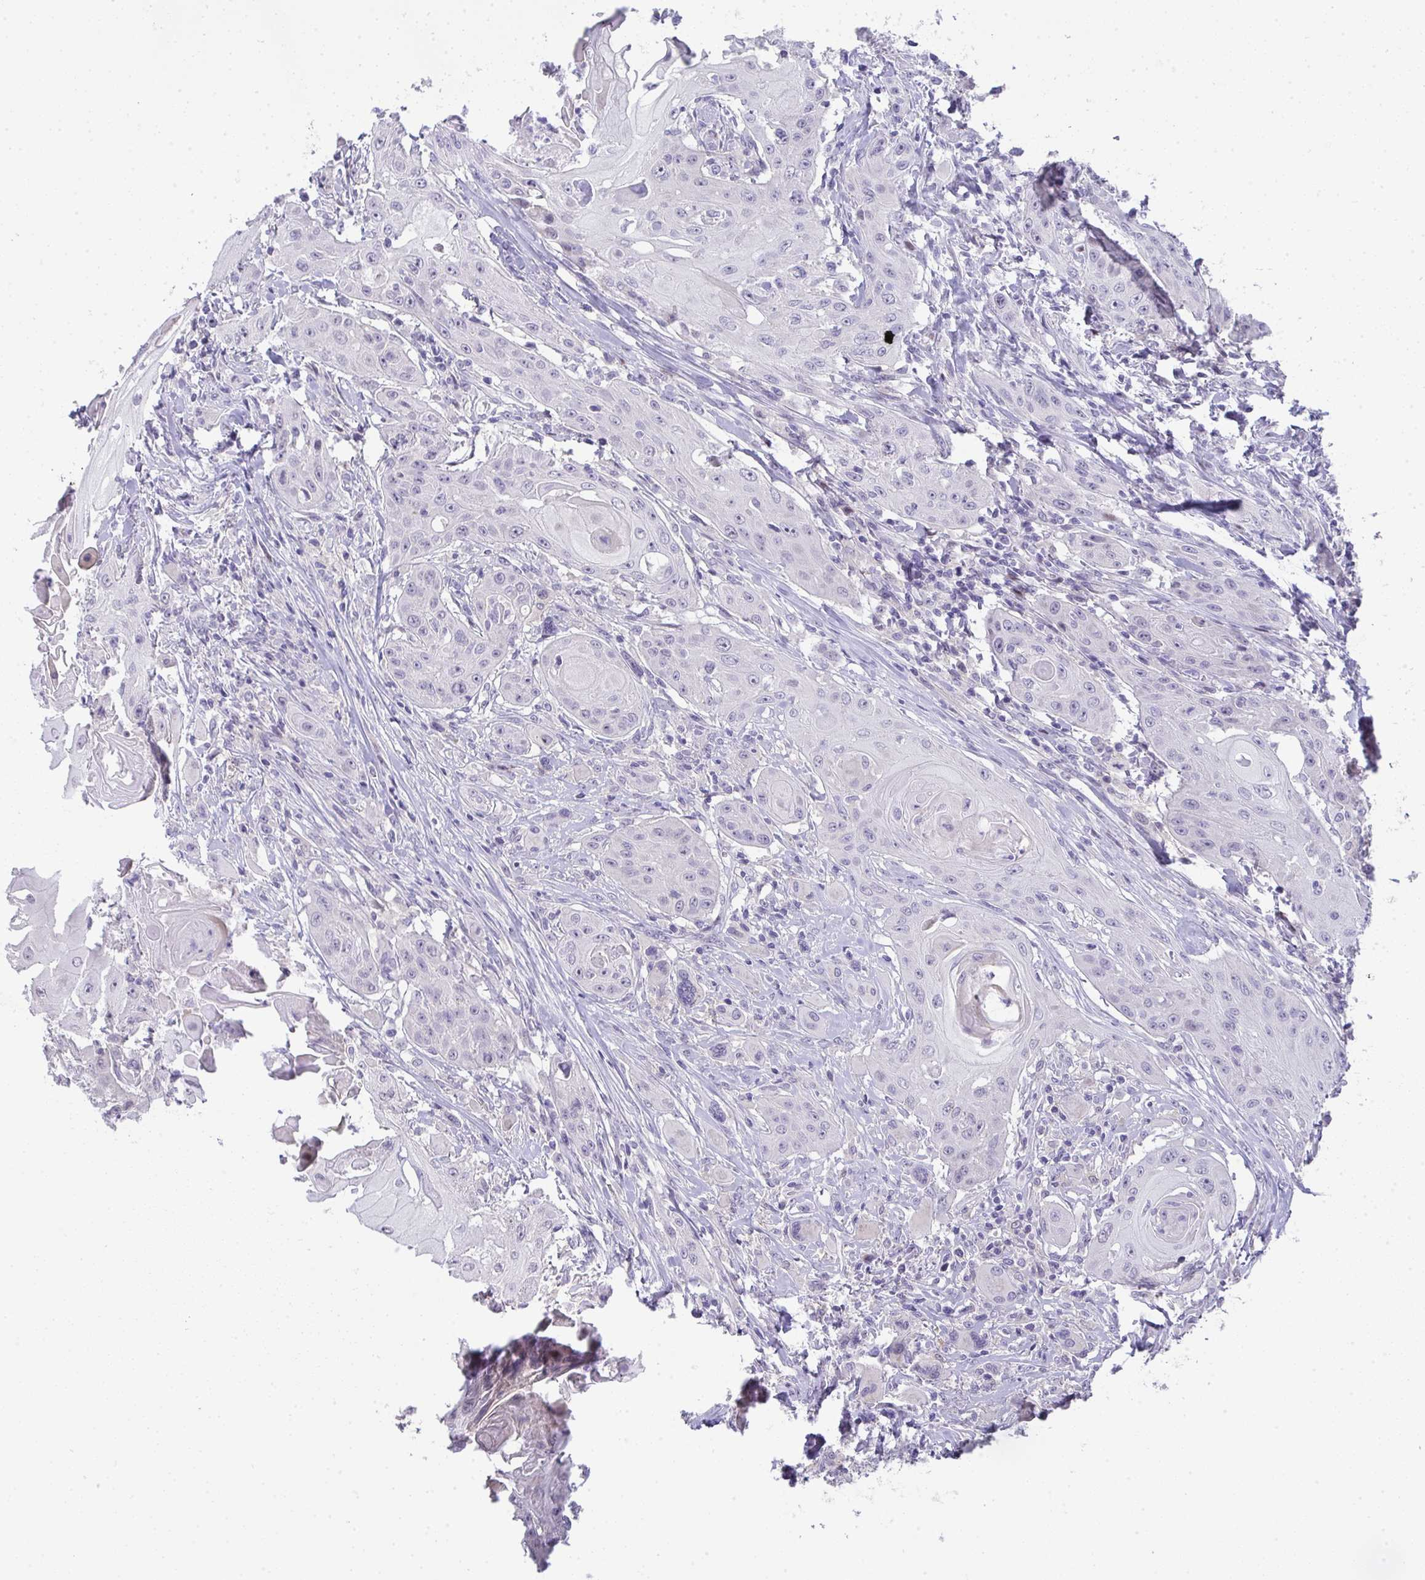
{"staining": {"intensity": "negative", "quantity": "none", "location": "none"}, "tissue": "head and neck cancer", "cell_type": "Tumor cells", "image_type": "cancer", "snomed": [{"axis": "morphology", "description": "Squamous cell carcinoma, NOS"}, {"axis": "topography", "description": "Oral tissue"}, {"axis": "topography", "description": "Head-Neck"}, {"axis": "topography", "description": "Neck, NOS"}], "caption": "Immunohistochemistry (IHC) histopathology image of human squamous cell carcinoma (head and neck) stained for a protein (brown), which reveals no expression in tumor cells.", "gene": "GALNT16", "patient": {"sex": "female", "age": 55}}